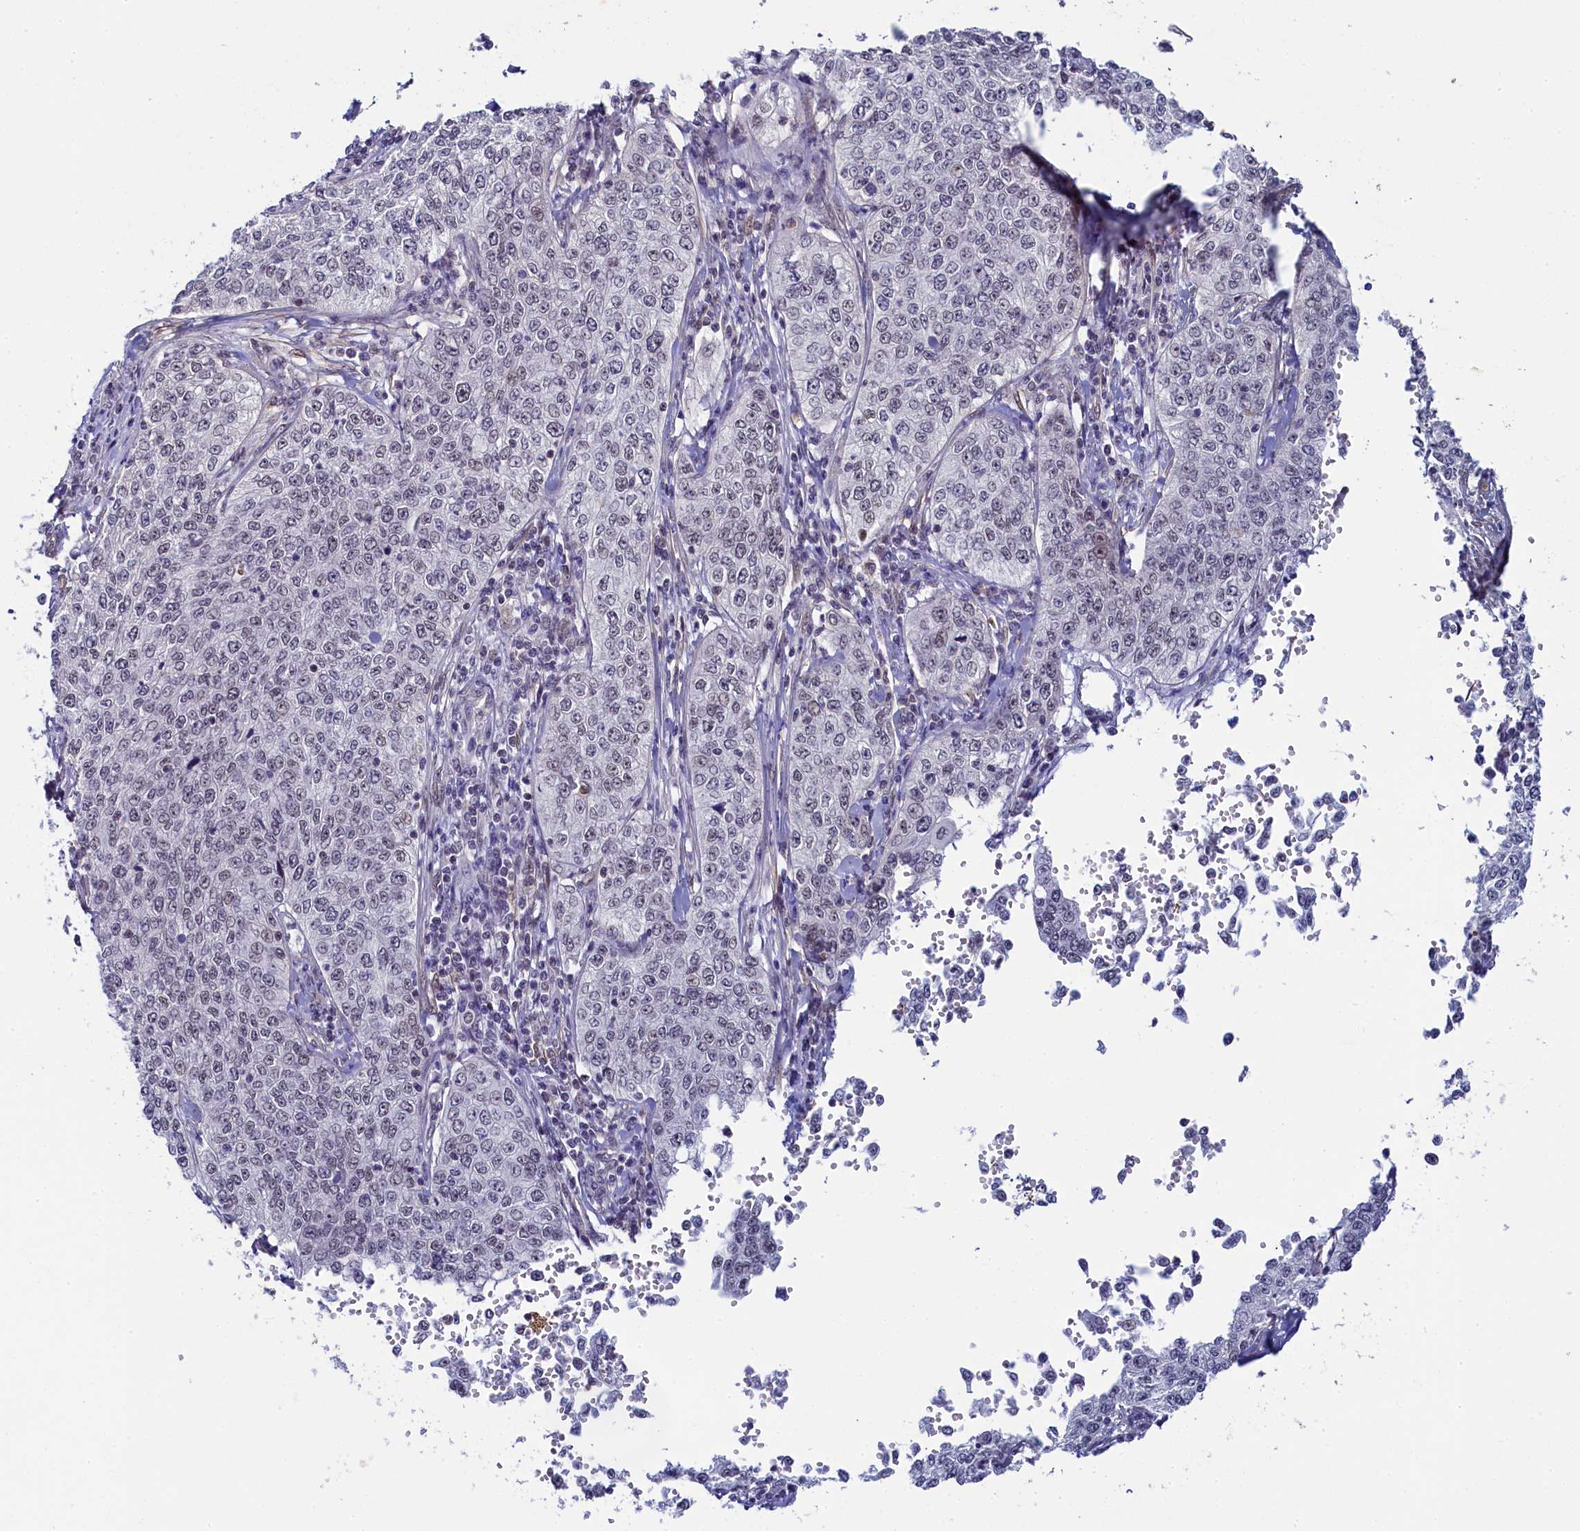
{"staining": {"intensity": "negative", "quantity": "none", "location": "none"}, "tissue": "cervical cancer", "cell_type": "Tumor cells", "image_type": "cancer", "snomed": [{"axis": "morphology", "description": "Squamous cell carcinoma, NOS"}, {"axis": "topography", "description": "Cervix"}], "caption": "Immunohistochemistry (IHC) of cervical squamous cell carcinoma displays no staining in tumor cells.", "gene": "INTS14", "patient": {"sex": "female", "age": 35}}